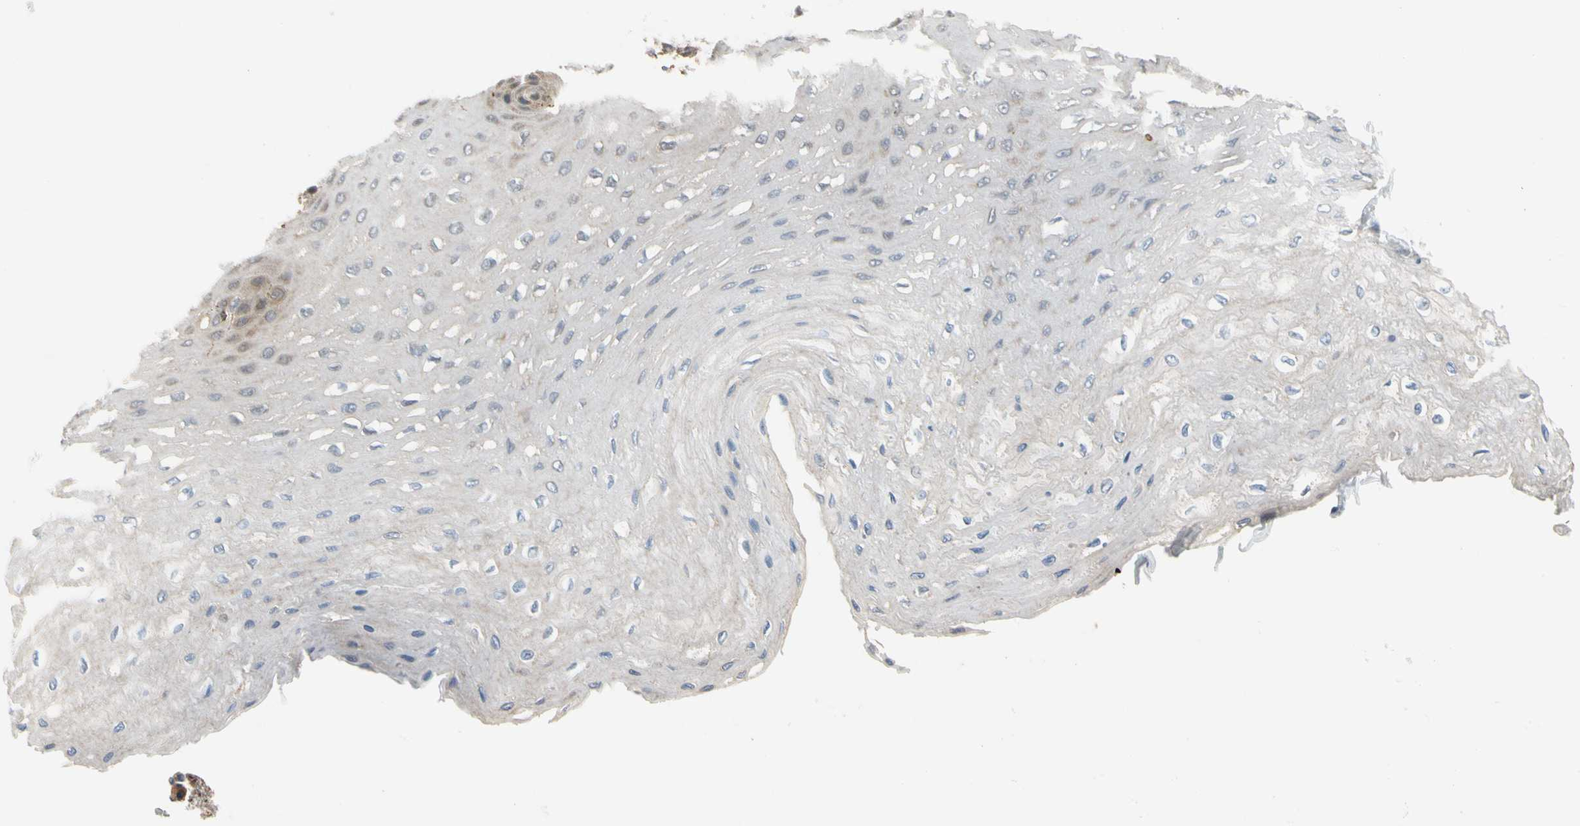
{"staining": {"intensity": "weak", "quantity": "<25%", "location": "cytoplasmic/membranous"}, "tissue": "esophagus", "cell_type": "Squamous epithelial cells", "image_type": "normal", "snomed": [{"axis": "morphology", "description": "Normal tissue, NOS"}, {"axis": "topography", "description": "Esophagus"}], "caption": "High magnification brightfield microscopy of benign esophagus stained with DAB (brown) and counterstained with hematoxylin (blue): squamous epithelial cells show no significant expression.", "gene": "SFXN3", "patient": {"sex": "female", "age": 72}}